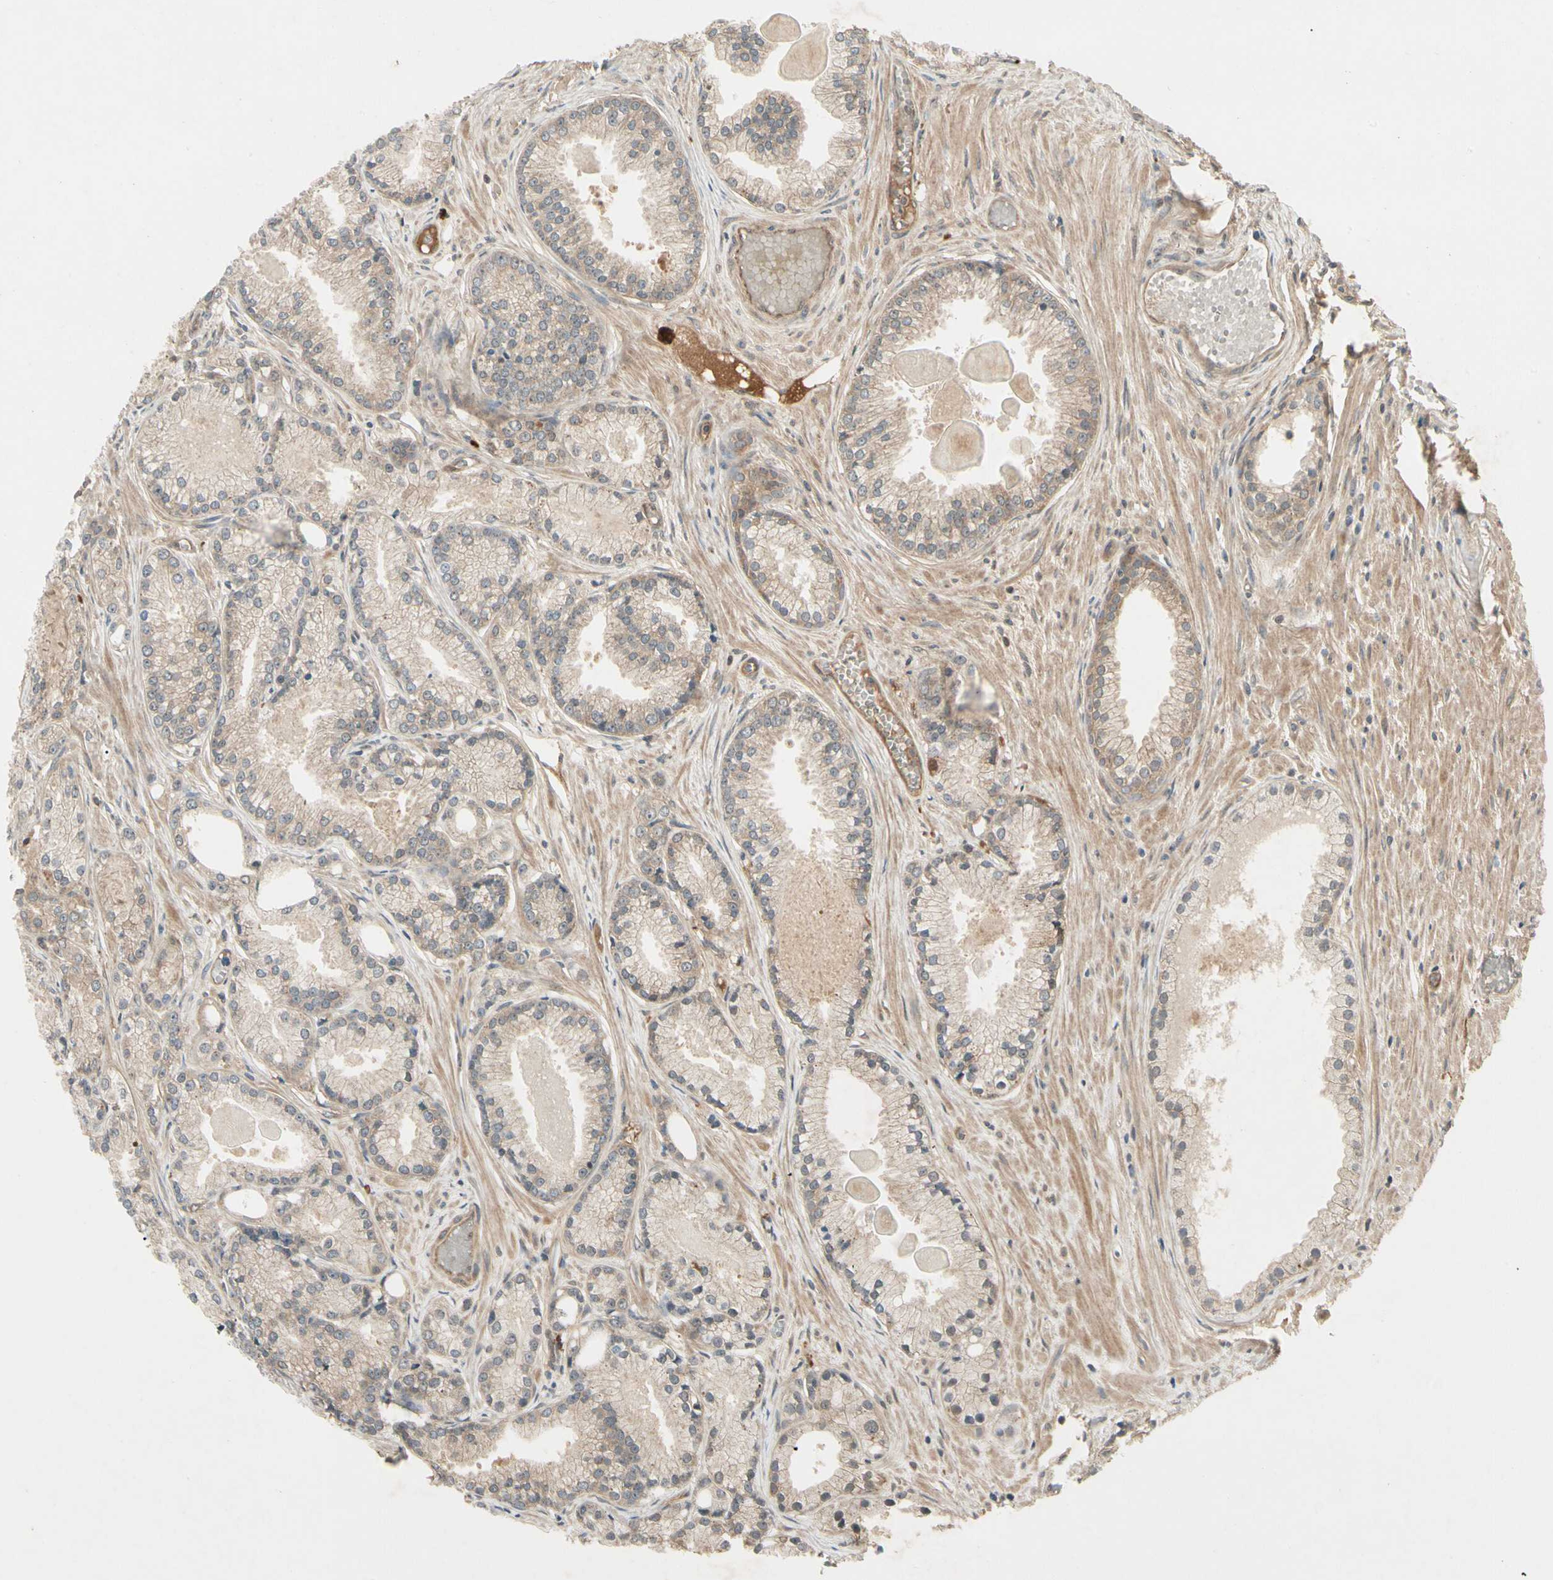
{"staining": {"intensity": "weak", "quantity": "25%-75%", "location": "cytoplasmic/membranous"}, "tissue": "prostate cancer", "cell_type": "Tumor cells", "image_type": "cancer", "snomed": [{"axis": "morphology", "description": "Adenocarcinoma, Low grade"}, {"axis": "topography", "description": "Prostate"}], "caption": "Immunohistochemical staining of prostate cancer shows low levels of weak cytoplasmic/membranous staining in approximately 25%-75% of tumor cells.", "gene": "RNF14", "patient": {"sex": "male", "age": 72}}